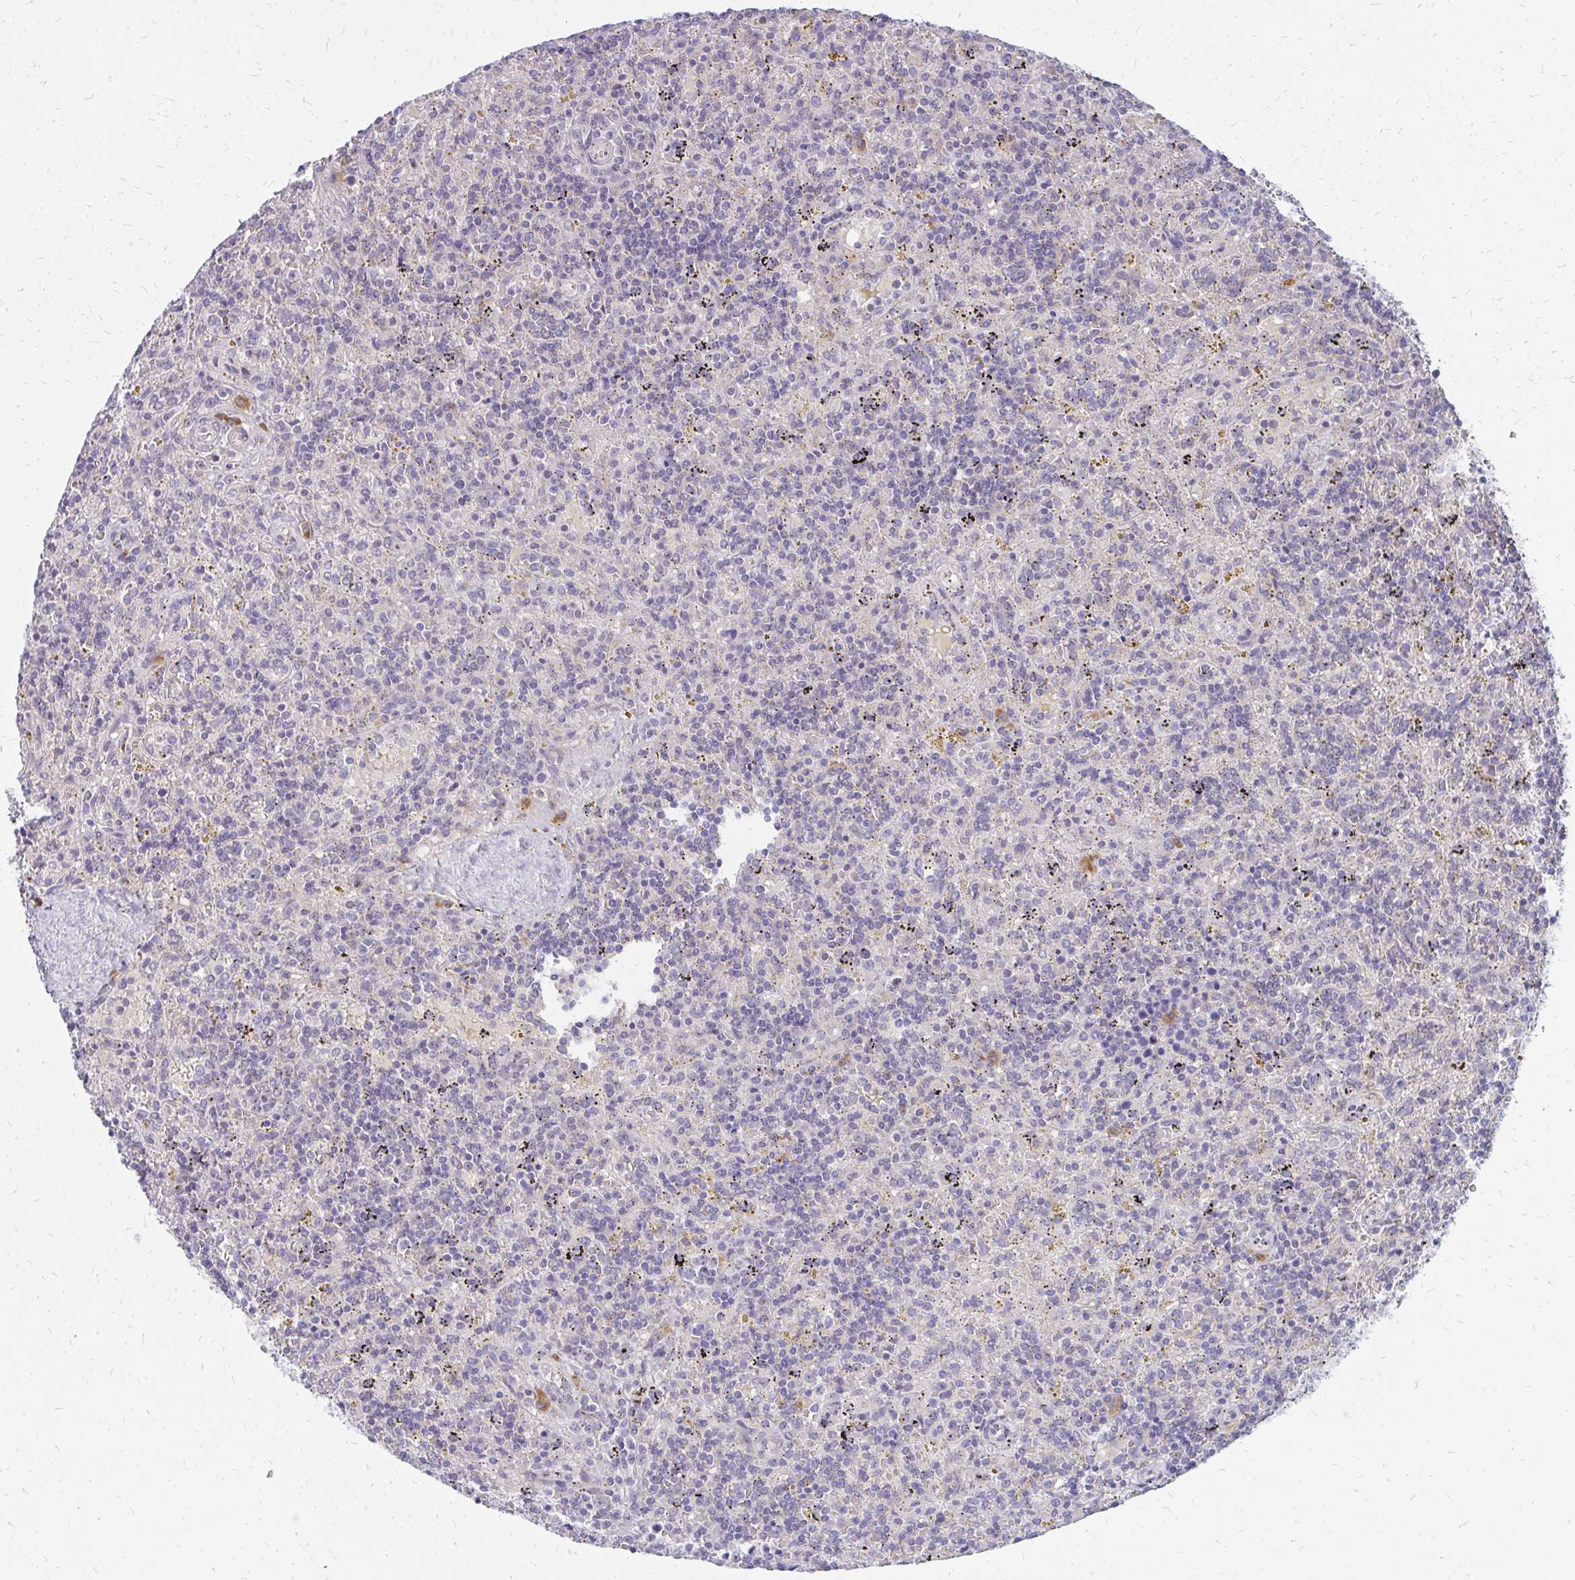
{"staining": {"intensity": "negative", "quantity": "none", "location": "none"}, "tissue": "lymphoma", "cell_type": "Tumor cells", "image_type": "cancer", "snomed": [{"axis": "morphology", "description": "Malignant lymphoma, non-Hodgkin's type, Low grade"}, {"axis": "topography", "description": "Spleen"}], "caption": "Protein analysis of low-grade malignant lymphoma, non-Hodgkin's type demonstrates no significant expression in tumor cells.", "gene": "FAM9A", "patient": {"sex": "male", "age": 67}}